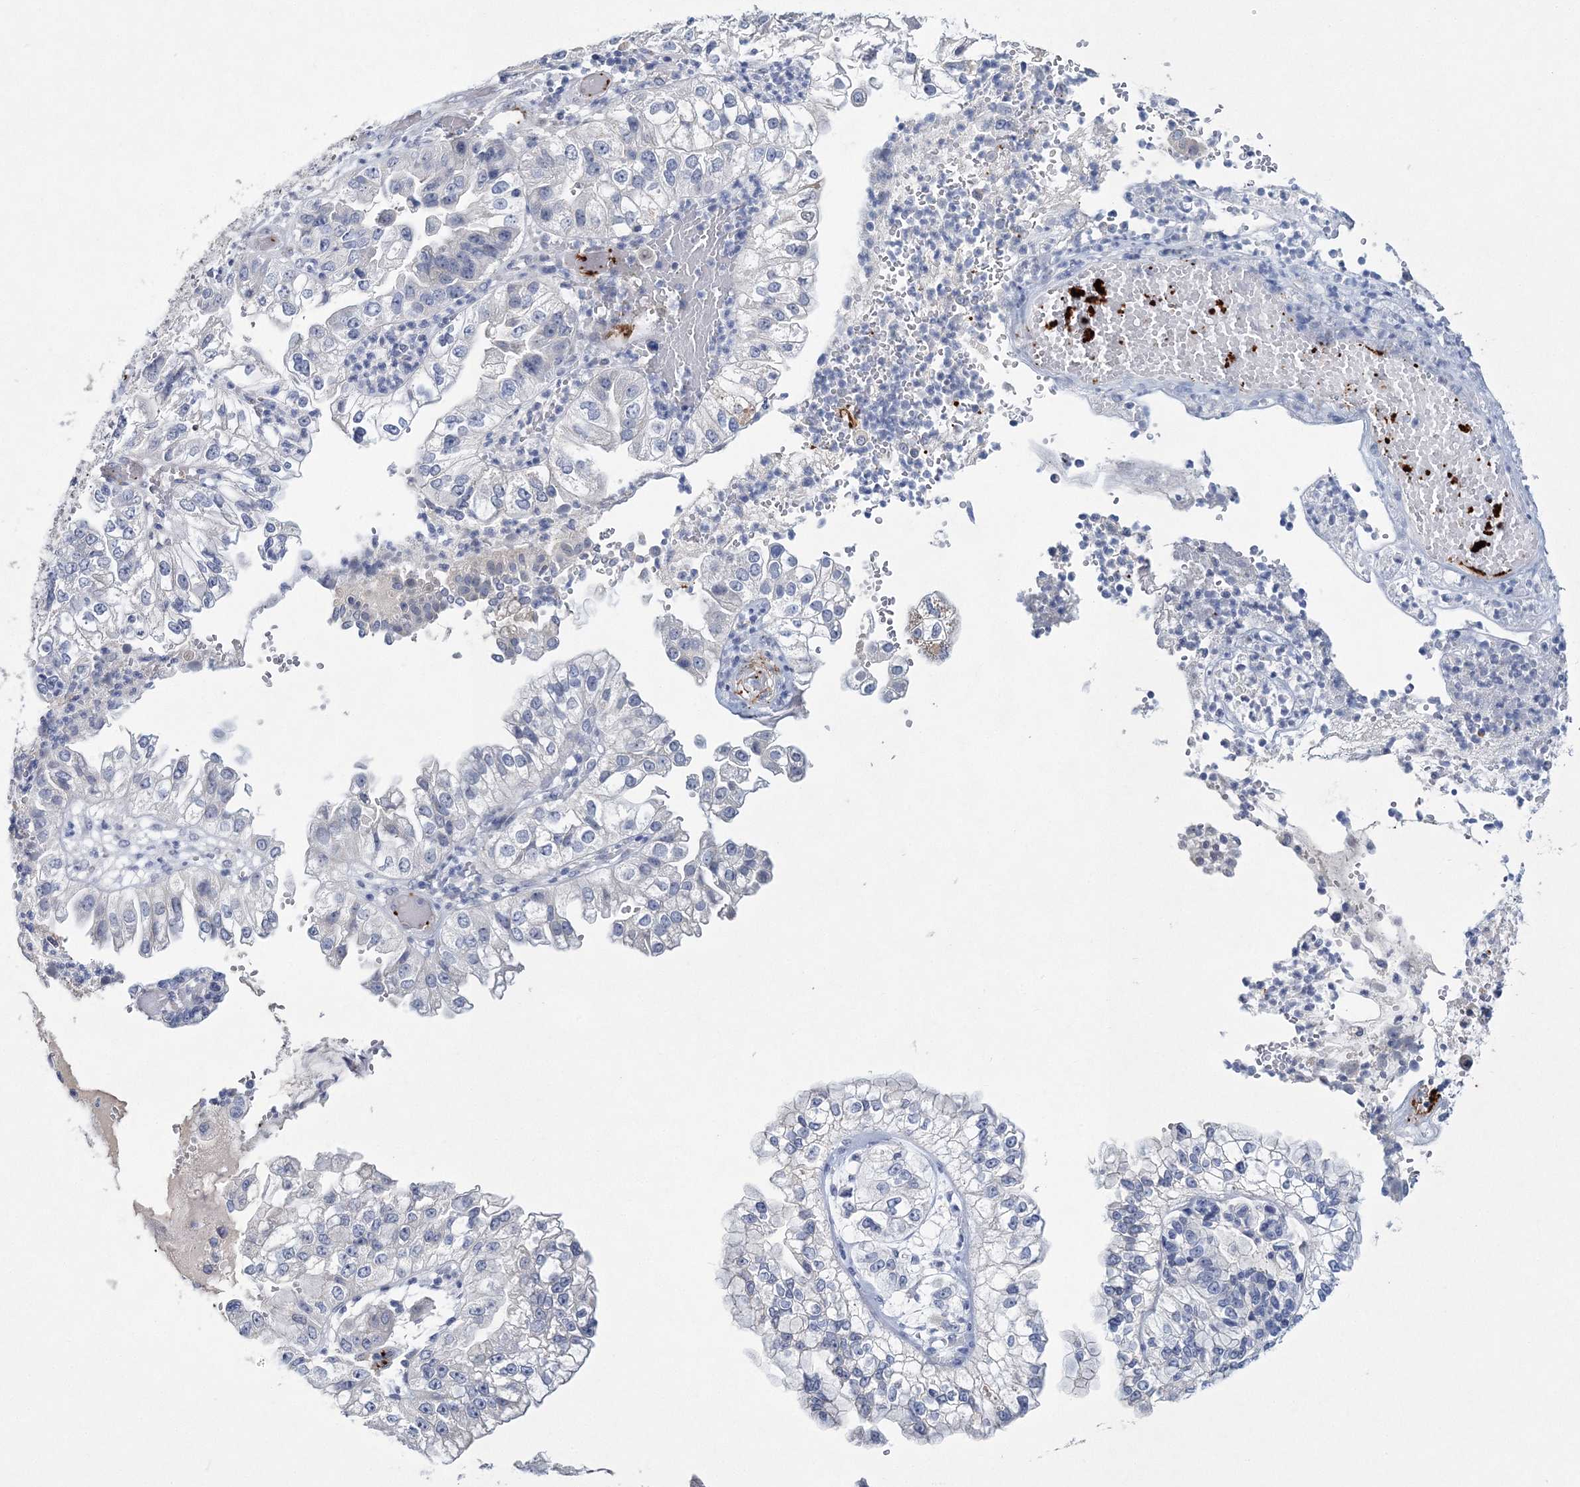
{"staining": {"intensity": "negative", "quantity": "none", "location": "none"}, "tissue": "liver cancer", "cell_type": "Tumor cells", "image_type": "cancer", "snomed": [{"axis": "morphology", "description": "Cholangiocarcinoma"}, {"axis": "topography", "description": "Liver"}], "caption": "This is an immunohistochemistry image of human liver cholangiocarcinoma. There is no expression in tumor cells.", "gene": "MYOZ2", "patient": {"sex": "female", "age": 79}}